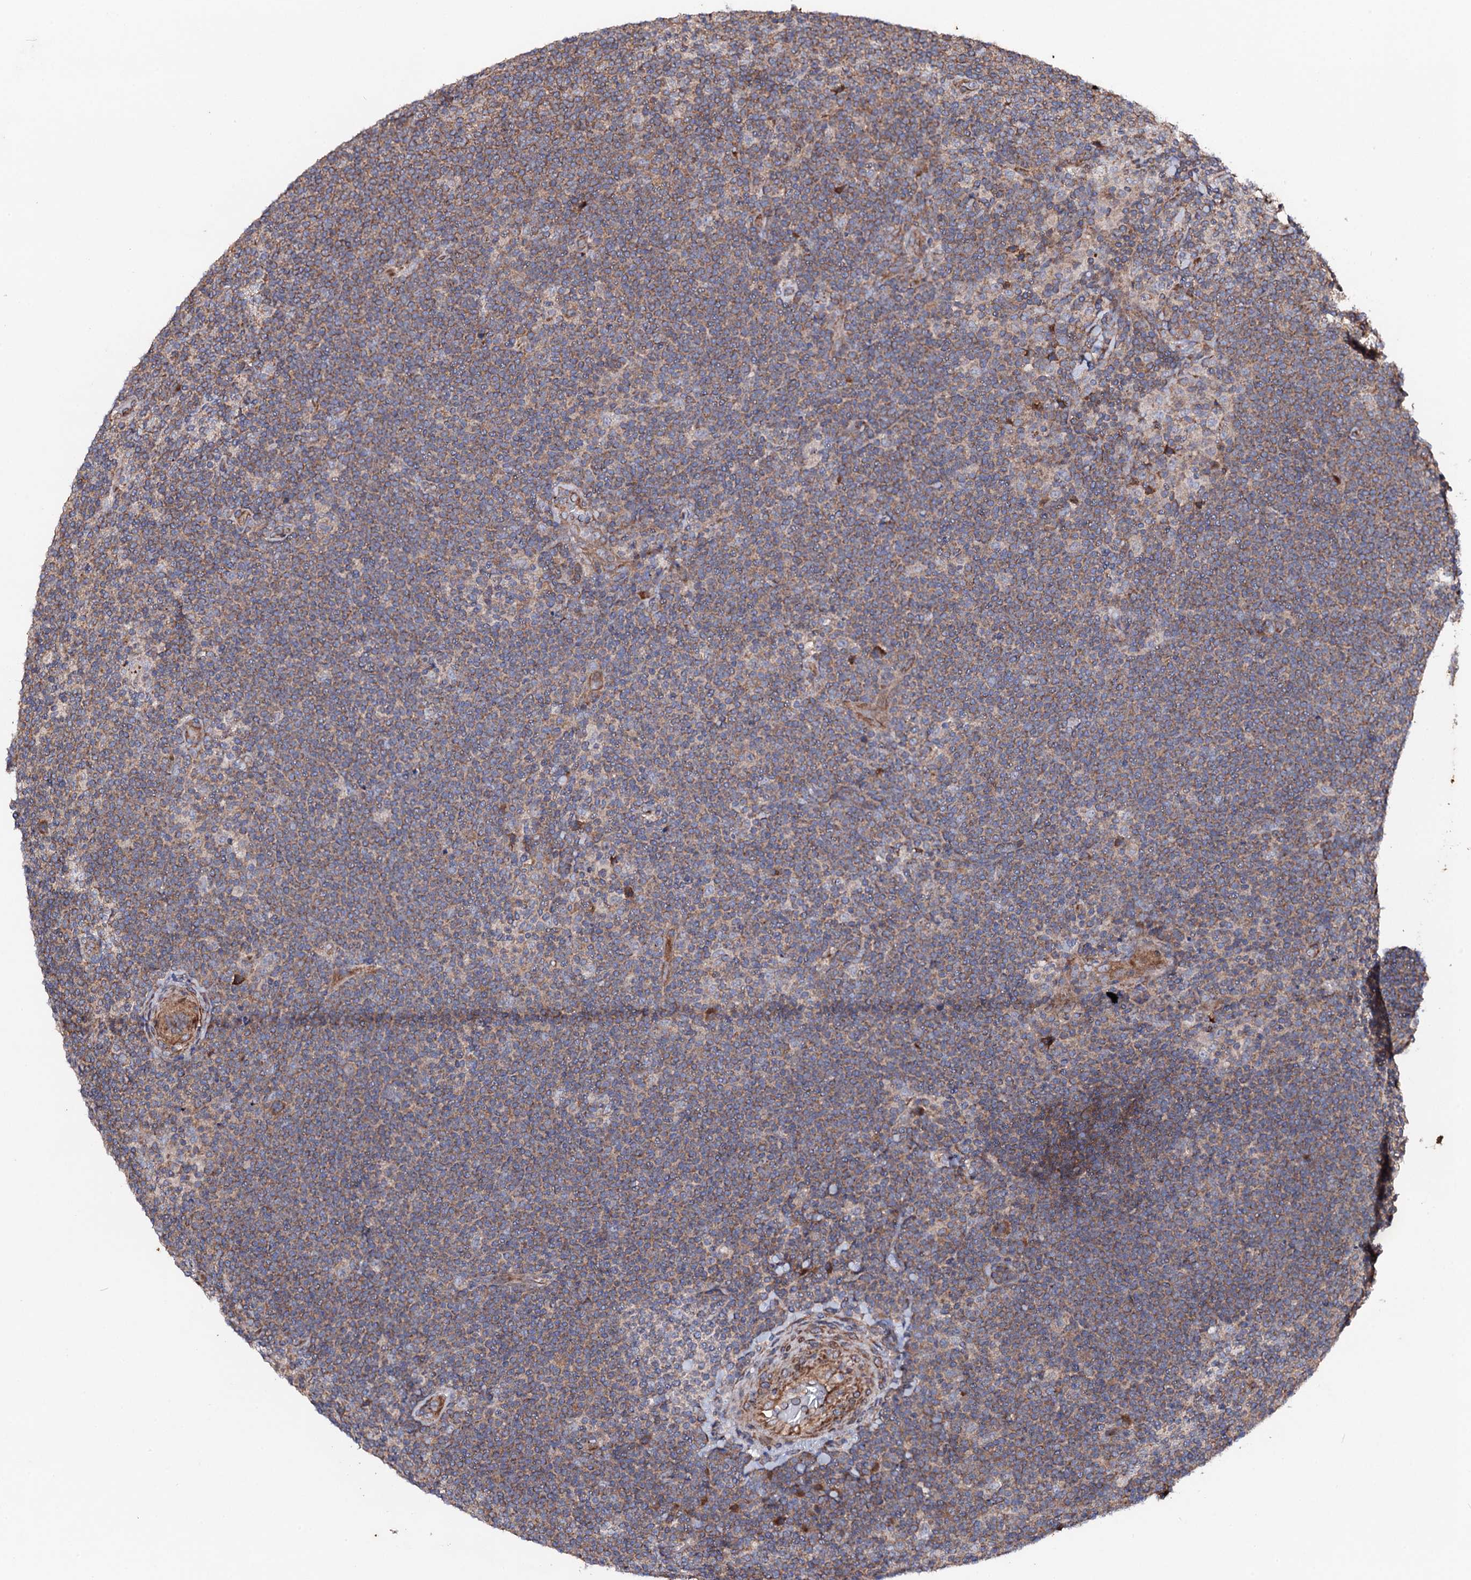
{"staining": {"intensity": "negative", "quantity": "none", "location": "none"}, "tissue": "lymphoma", "cell_type": "Tumor cells", "image_type": "cancer", "snomed": [{"axis": "morphology", "description": "Hodgkin's disease, NOS"}, {"axis": "topography", "description": "Lymph node"}], "caption": "This photomicrograph is of Hodgkin's disease stained with immunohistochemistry (IHC) to label a protein in brown with the nuclei are counter-stained blue. There is no expression in tumor cells. (DAB (3,3'-diaminobenzidine) immunohistochemistry with hematoxylin counter stain).", "gene": "DYDC1", "patient": {"sex": "female", "age": 57}}